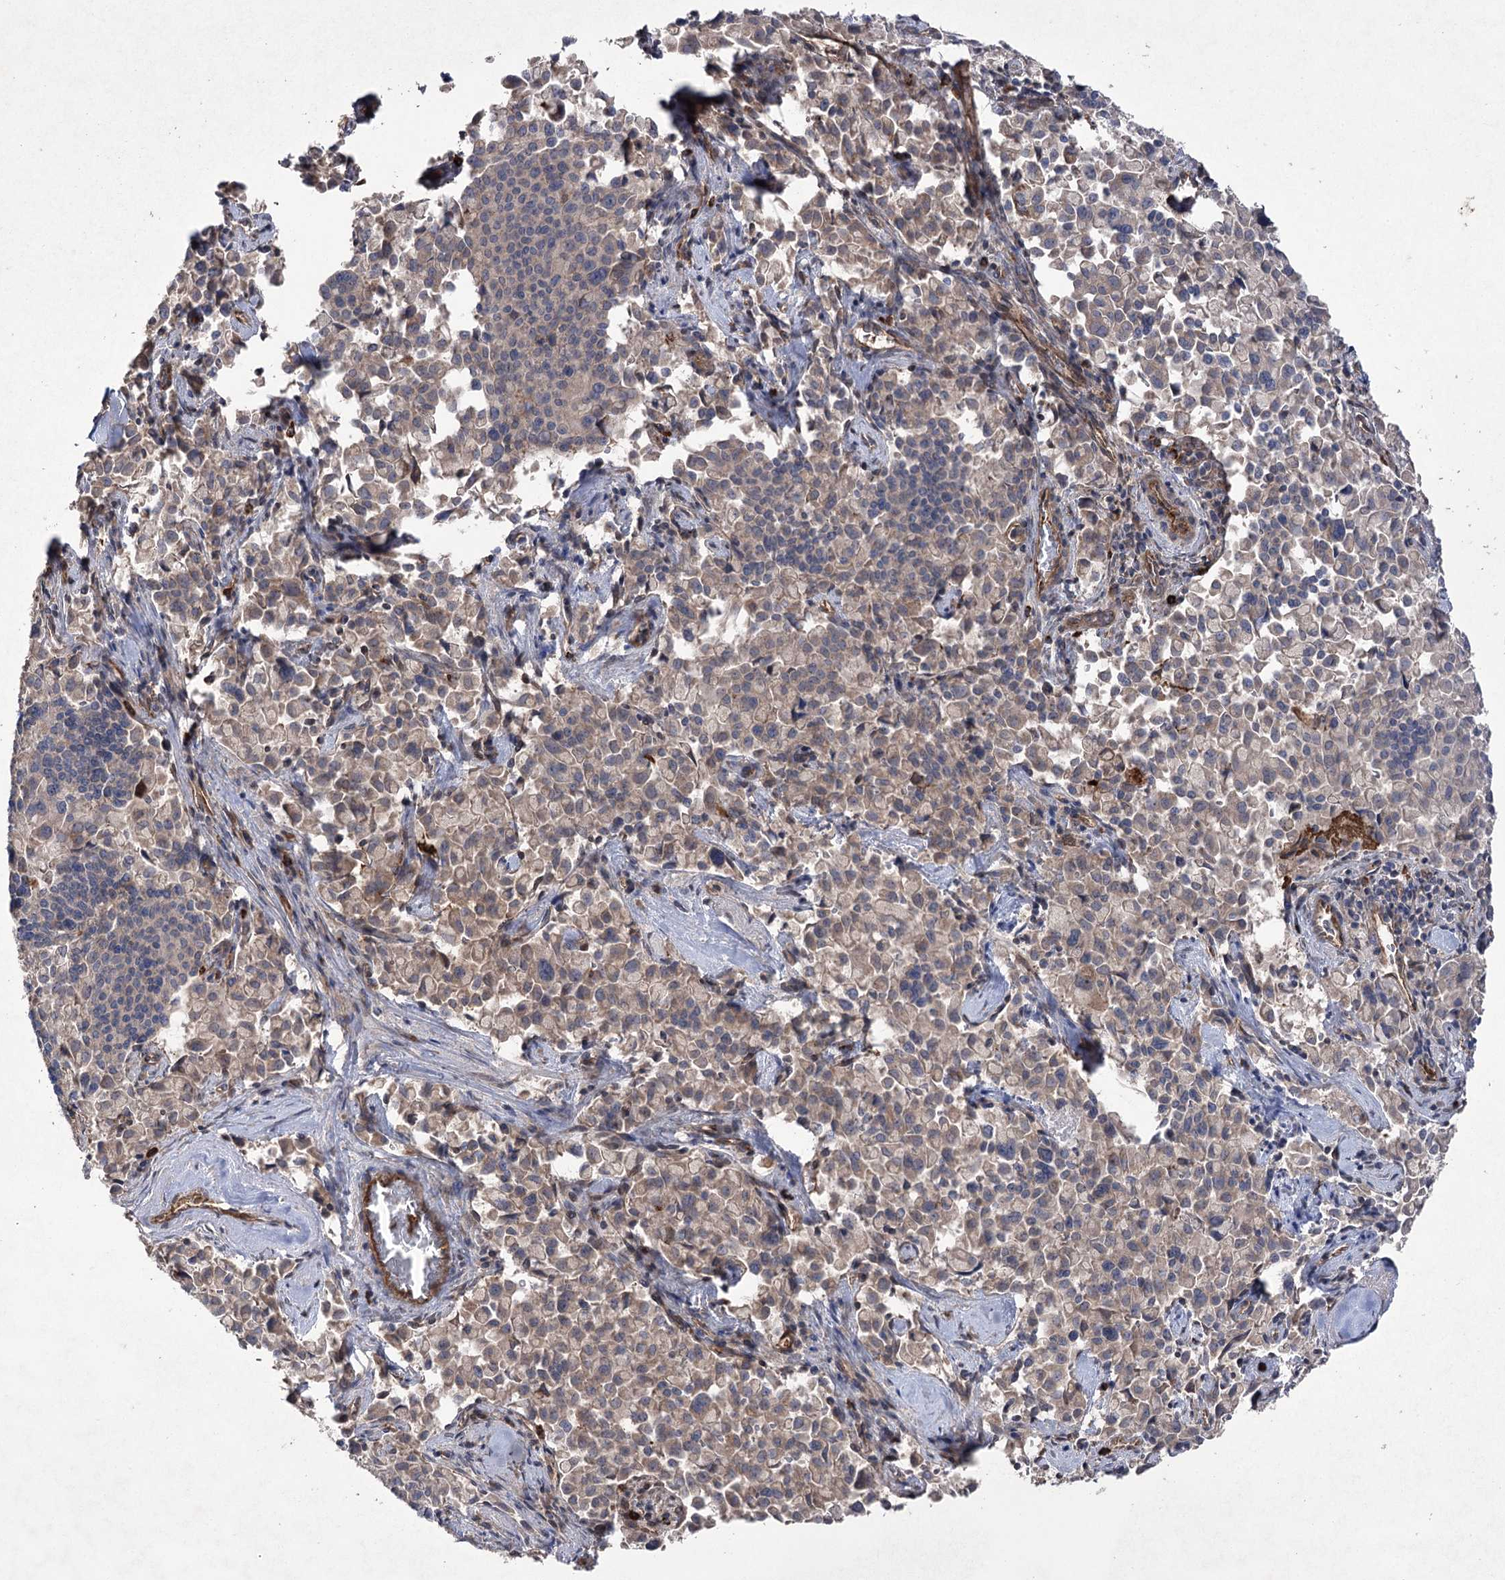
{"staining": {"intensity": "weak", "quantity": "<25%", "location": "cytoplasmic/membranous"}, "tissue": "pancreatic cancer", "cell_type": "Tumor cells", "image_type": "cancer", "snomed": [{"axis": "morphology", "description": "Adenocarcinoma, NOS"}, {"axis": "topography", "description": "Pancreas"}], "caption": "Pancreatic adenocarcinoma stained for a protein using immunohistochemistry reveals no expression tumor cells.", "gene": "OTUD1", "patient": {"sex": "male", "age": 65}}